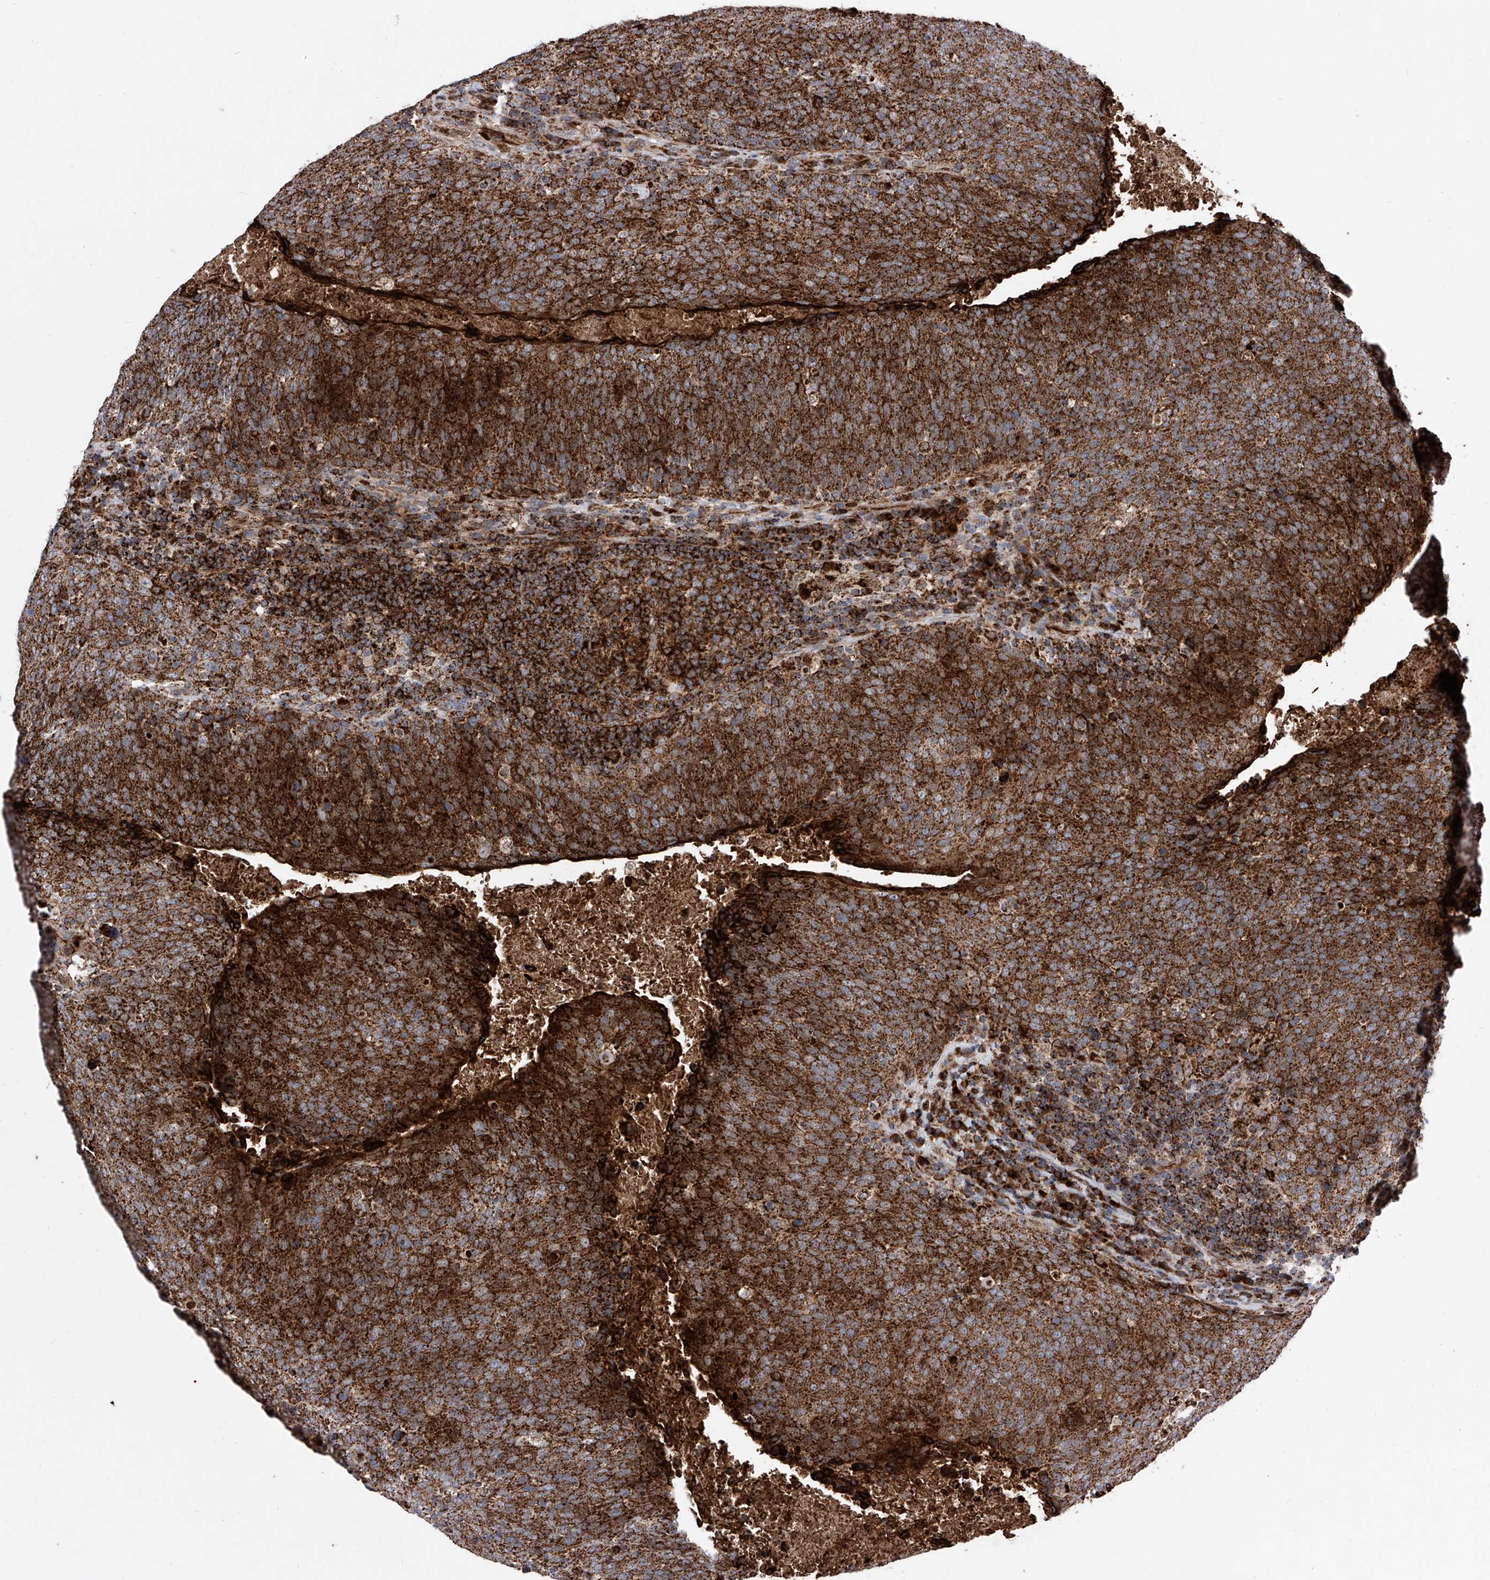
{"staining": {"intensity": "strong", "quantity": ">75%", "location": "cytoplasmic/membranous"}, "tissue": "head and neck cancer", "cell_type": "Tumor cells", "image_type": "cancer", "snomed": [{"axis": "morphology", "description": "Squamous cell carcinoma, NOS"}, {"axis": "morphology", "description": "Squamous cell carcinoma, metastatic, NOS"}, {"axis": "topography", "description": "Lymph node"}, {"axis": "topography", "description": "Head-Neck"}], "caption": "A high-resolution image shows IHC staining of head and neck cancer, which reveals strong cytoplasmic/membranous expression in approximately >75% of tumor cells.", "gene": "SEMA6A", "patient": {"sex": "male", "age": 62}}